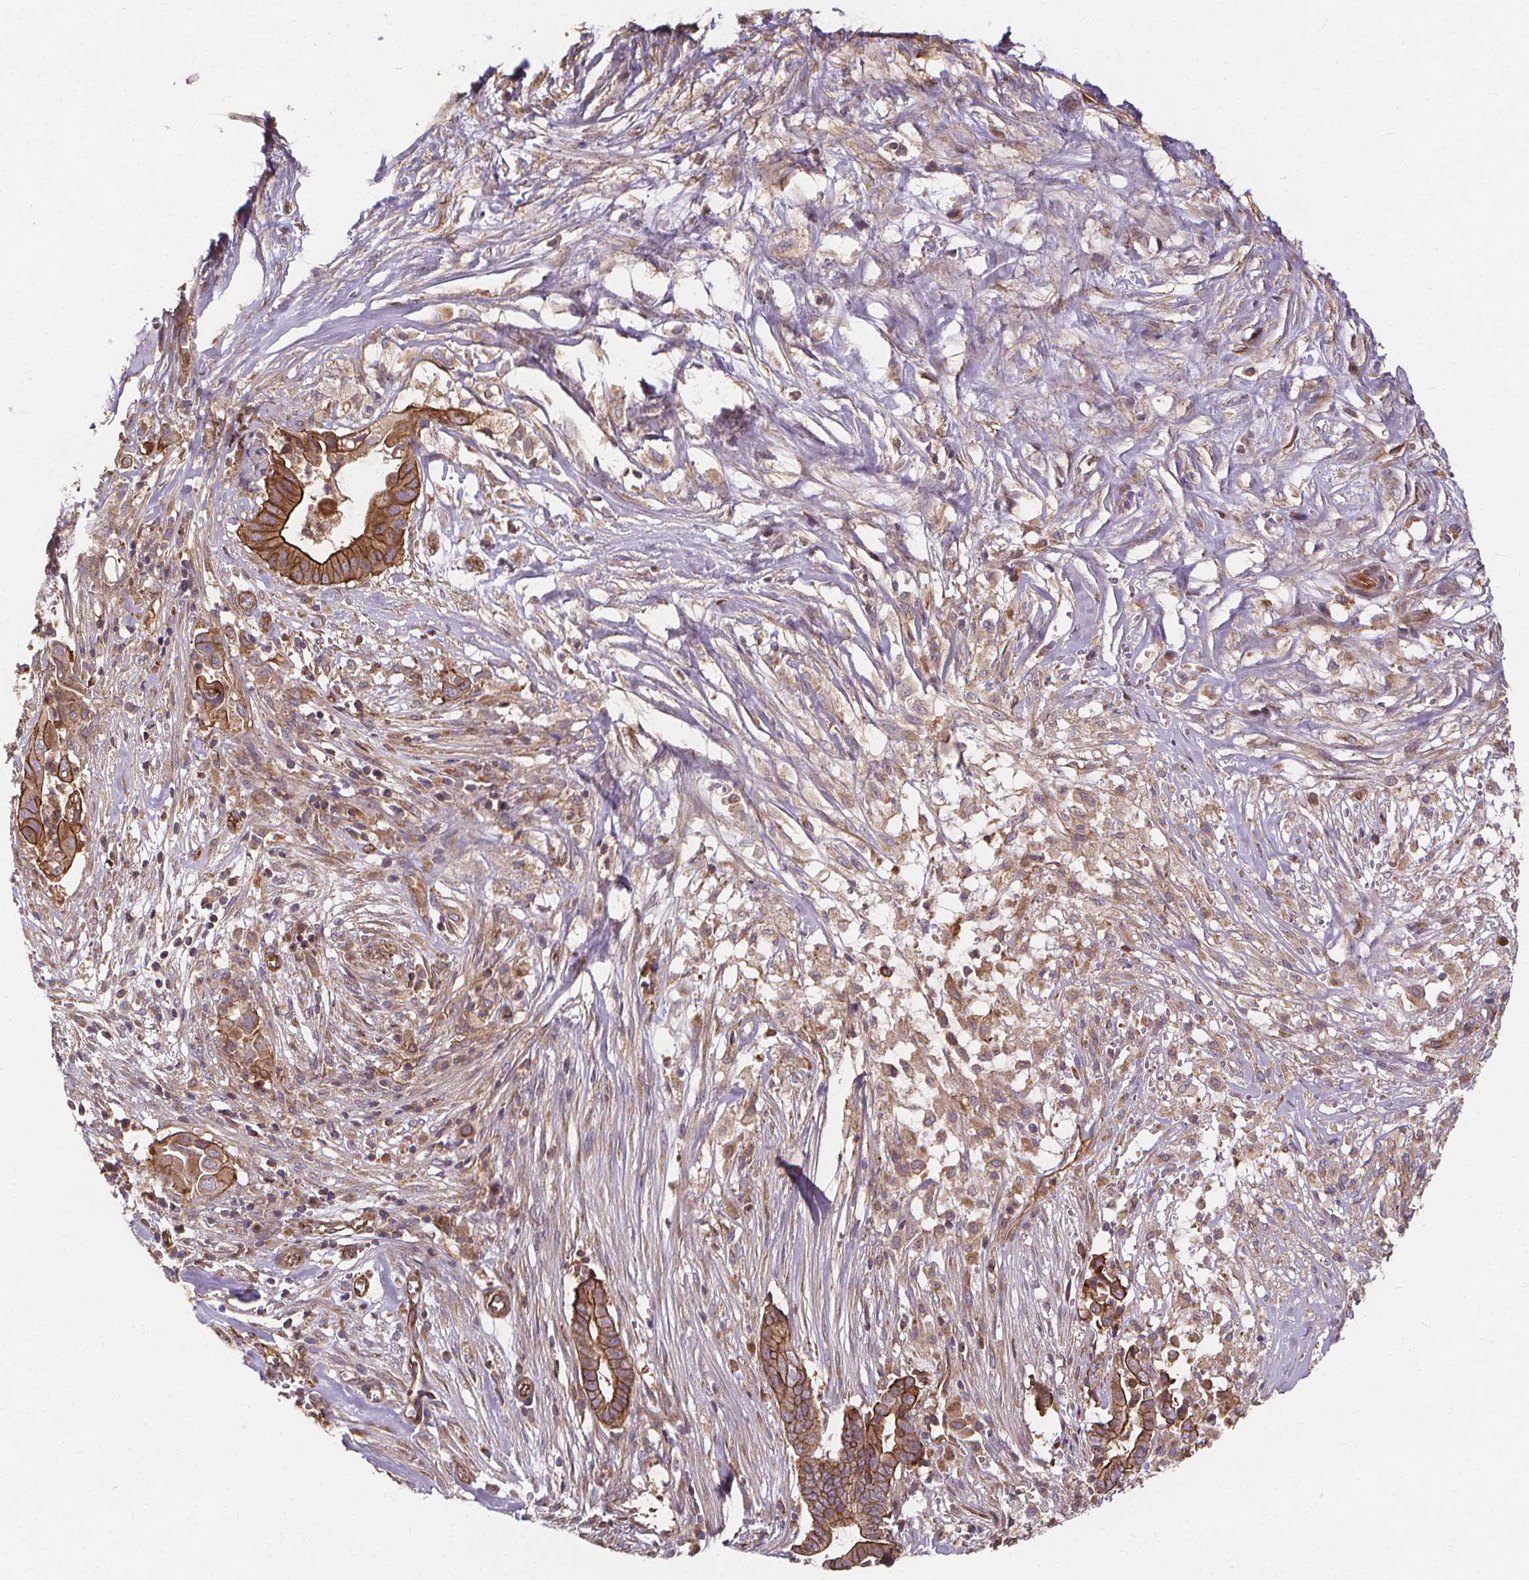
{"staining": {"intensity": "strong", "quantity": ">75%", "location": "cytoplasmic/membranous"}, "tissue": "pancreatic cancer", "cell_type": "Tumor cells", "image_type": "cancer", "snomed": [{"axis": "morphology", "description": "Adenocarcinoma, NOS"}, {"axis": "topography", "description": "Pancreas"}], "caption": "The histopathology image displays a brown stain indicating the presence of a protein in the cytoplasmic/membranous of tumor cells in adenocarcinoma (pancreatic).", "gene": "CLINT1", "patient": {"sex": "male", "age": 61}}